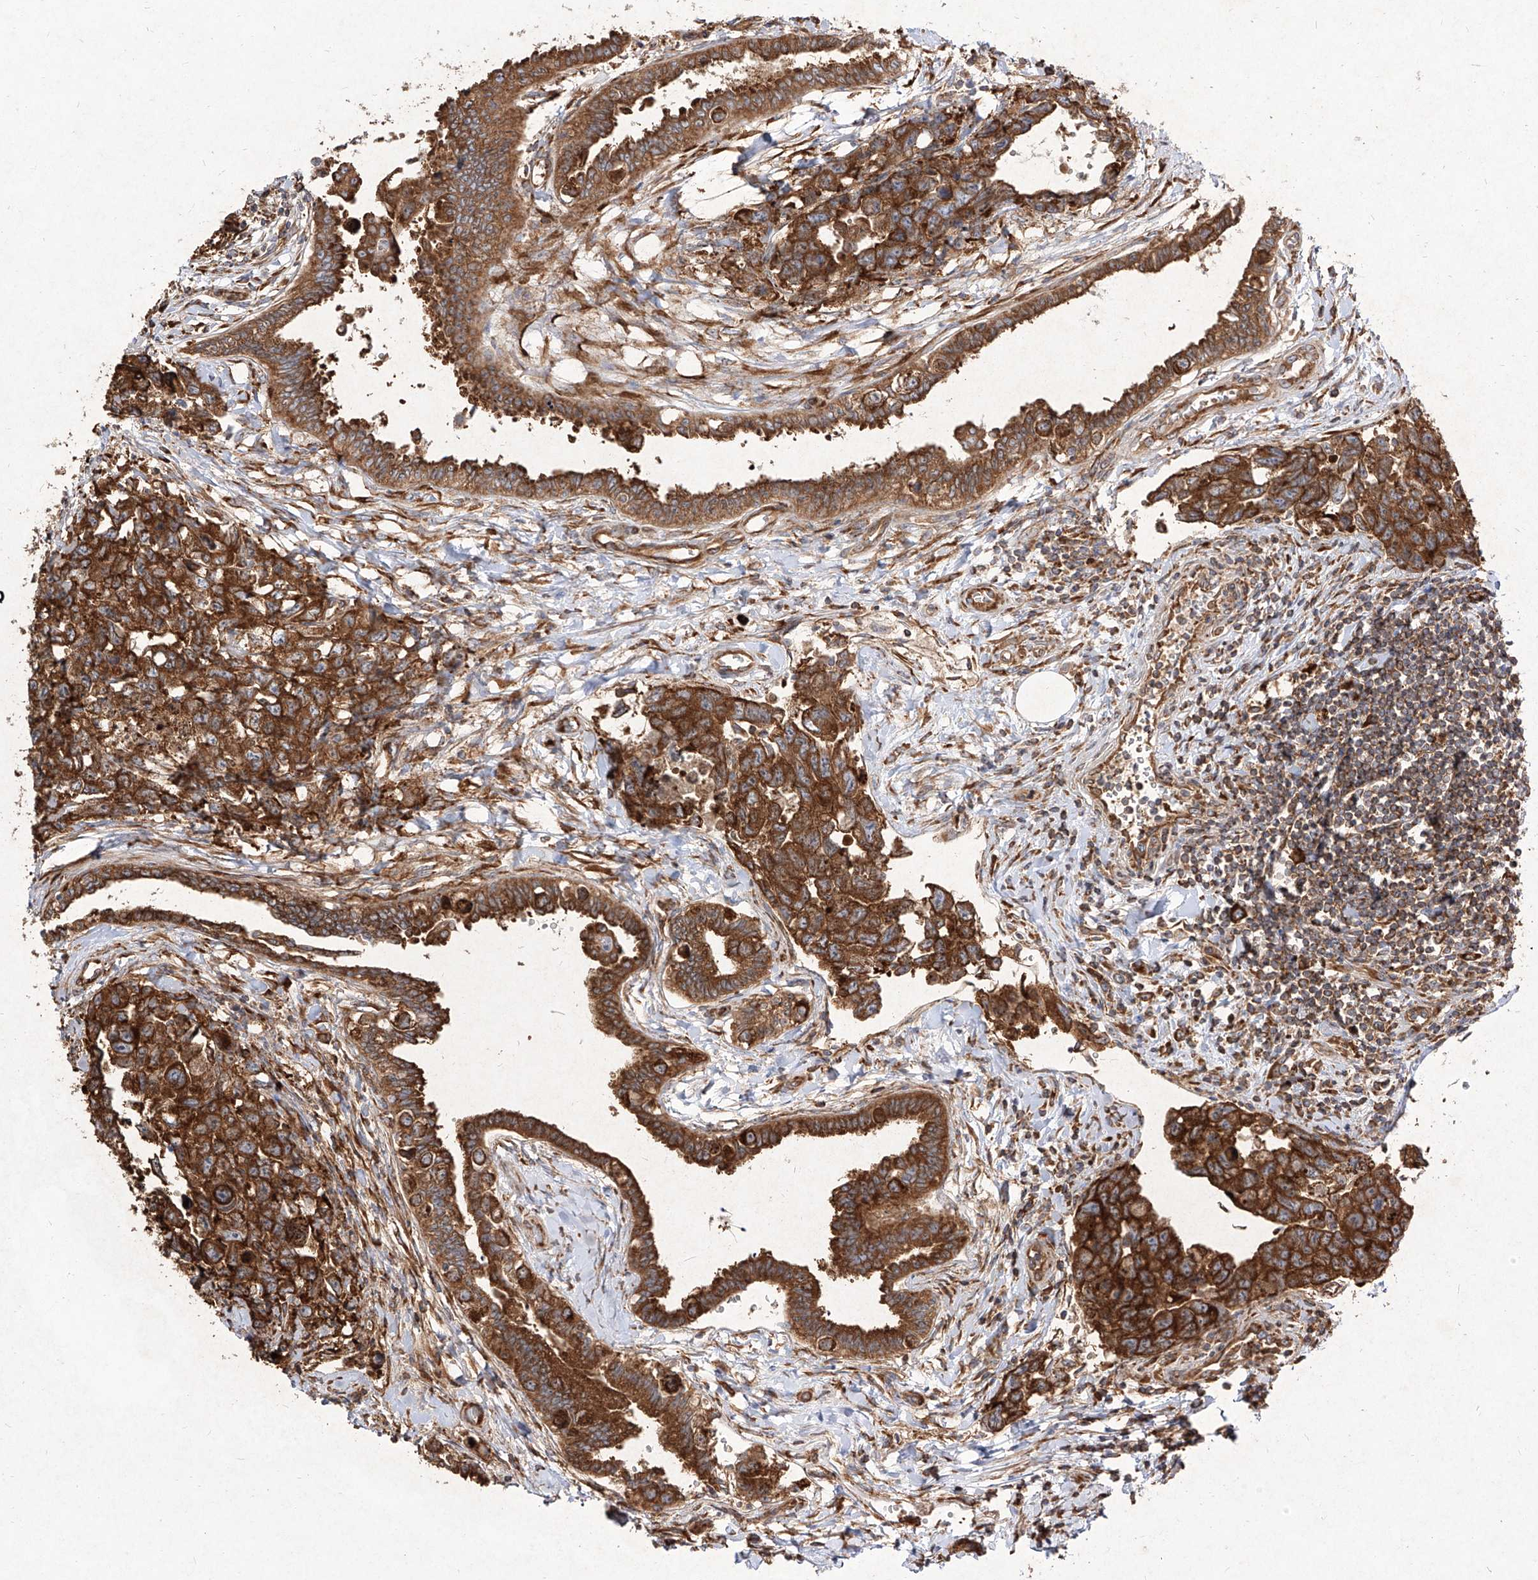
{"staining": {"intensity": "strong", "quantity": ">75%", "location": "cytoplasmic/membranous"}, "tissue": "testis cancer", "cell_type": "Tumor cells", "image_type": "cancer", "snomed": [{"axis": "morphology", "description": "Carcinoma, Embryonal, NOS"}, {"axis": "topography", "description": "Testis"}], "caption": "An image of testis cancer stained for a protein exhibits strong cytoplasmic/membranous brown staining in tumor cells.", "gene": "RPS25", "patient": {"sex": "male", "age": 31}}